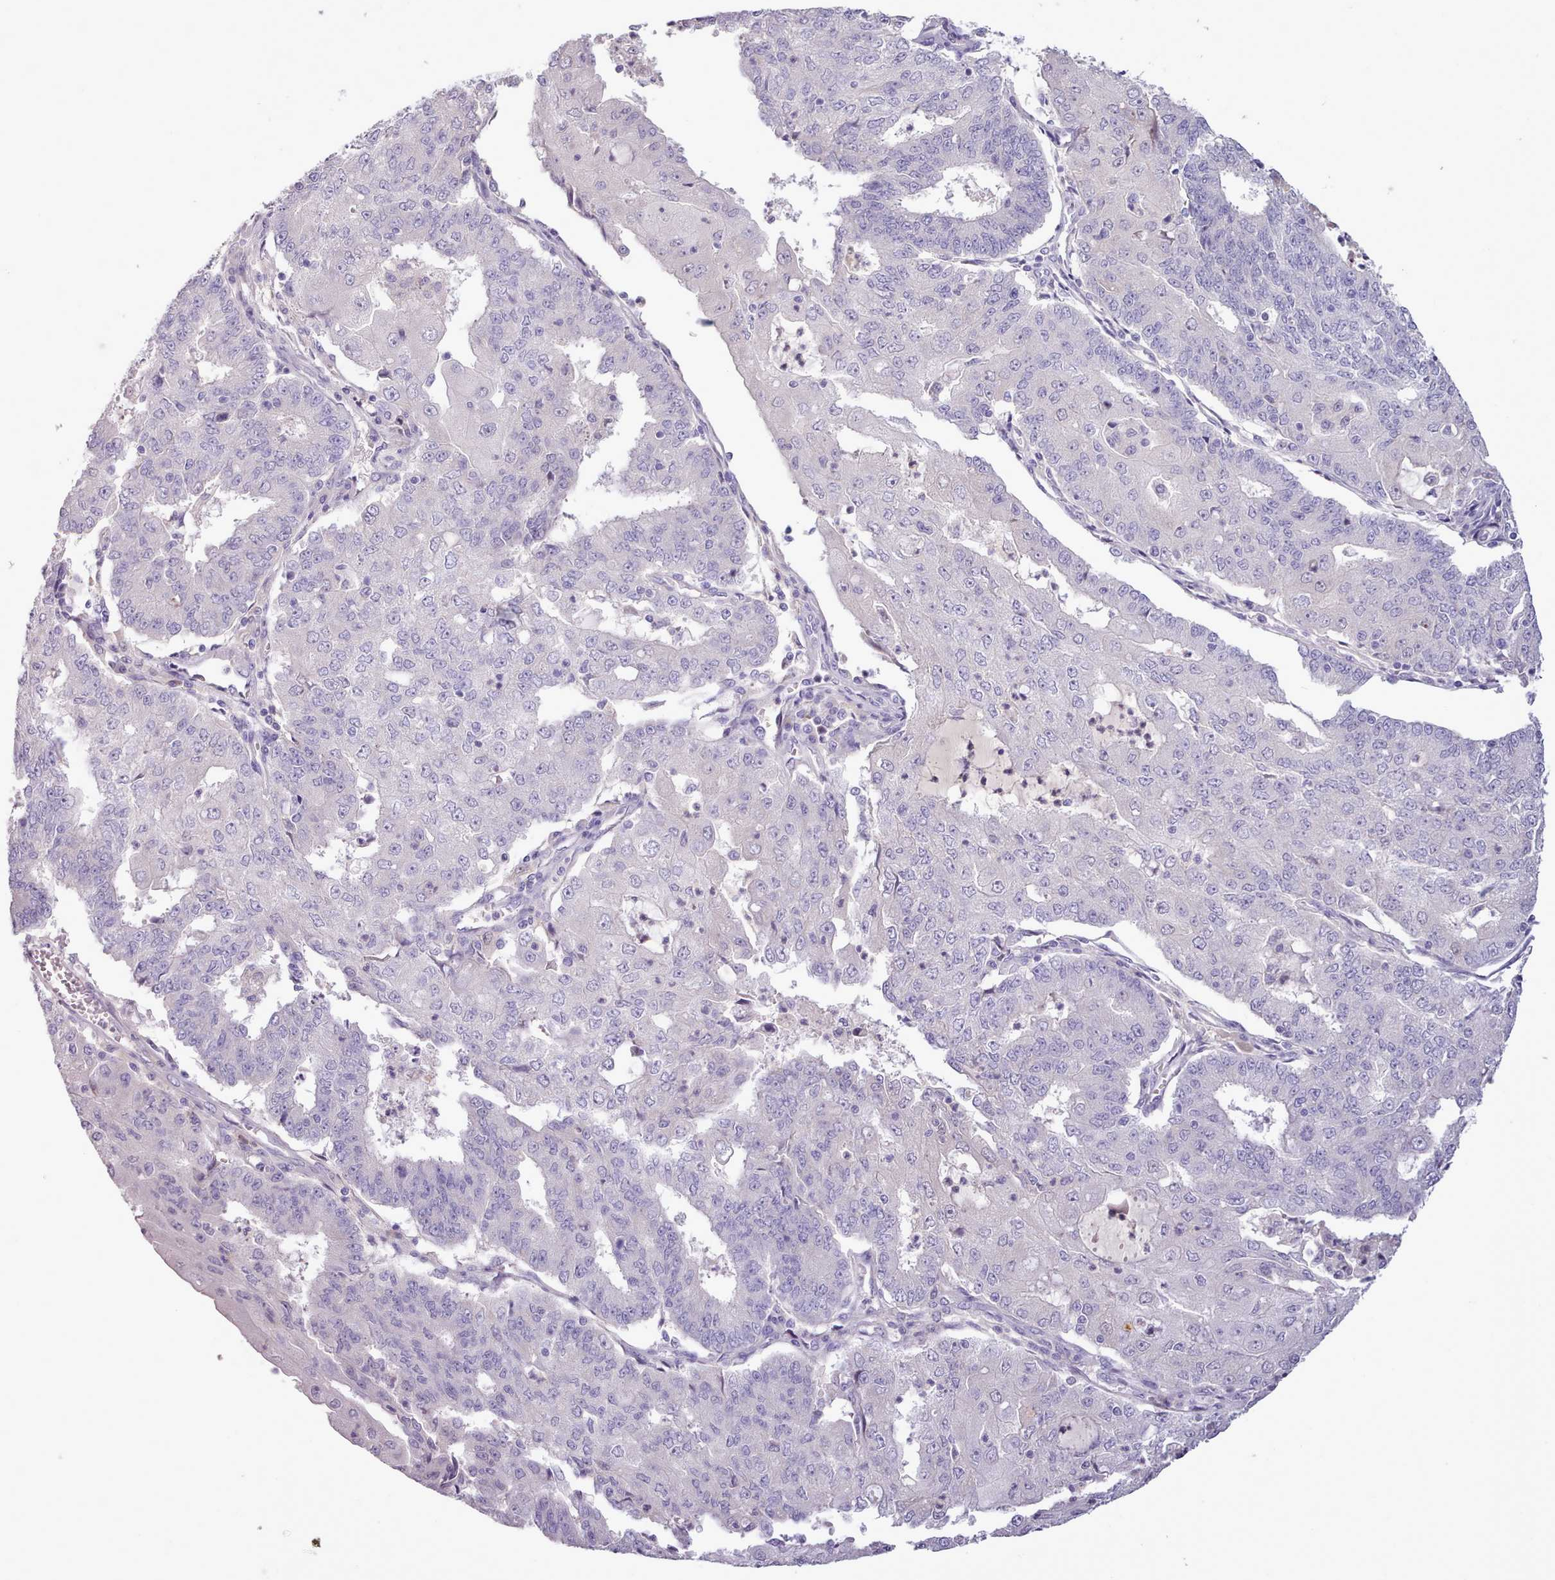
{"staining": {"intensity": "negative", "quantity": "none", "location": "none"}, "tissue": "endometrial cancer", "cell_type": "Tumor cells", "image_type": "cancer", "snomed": [{"axis": "morphology", "description": "Adenocarcinoma, NOS"}, {"axis": "topography", "description": "Endometrium"}], "caption": "Protein analysis of adenocarcinoma (endometrial) reveals no significant expression in tumor cells. The staining is performed using DAB brown chromogen with nuclei counter-stained in using hematoxylin.", "gene": "CYP2A13", "patient": {"sex": "female", "age": 56}}